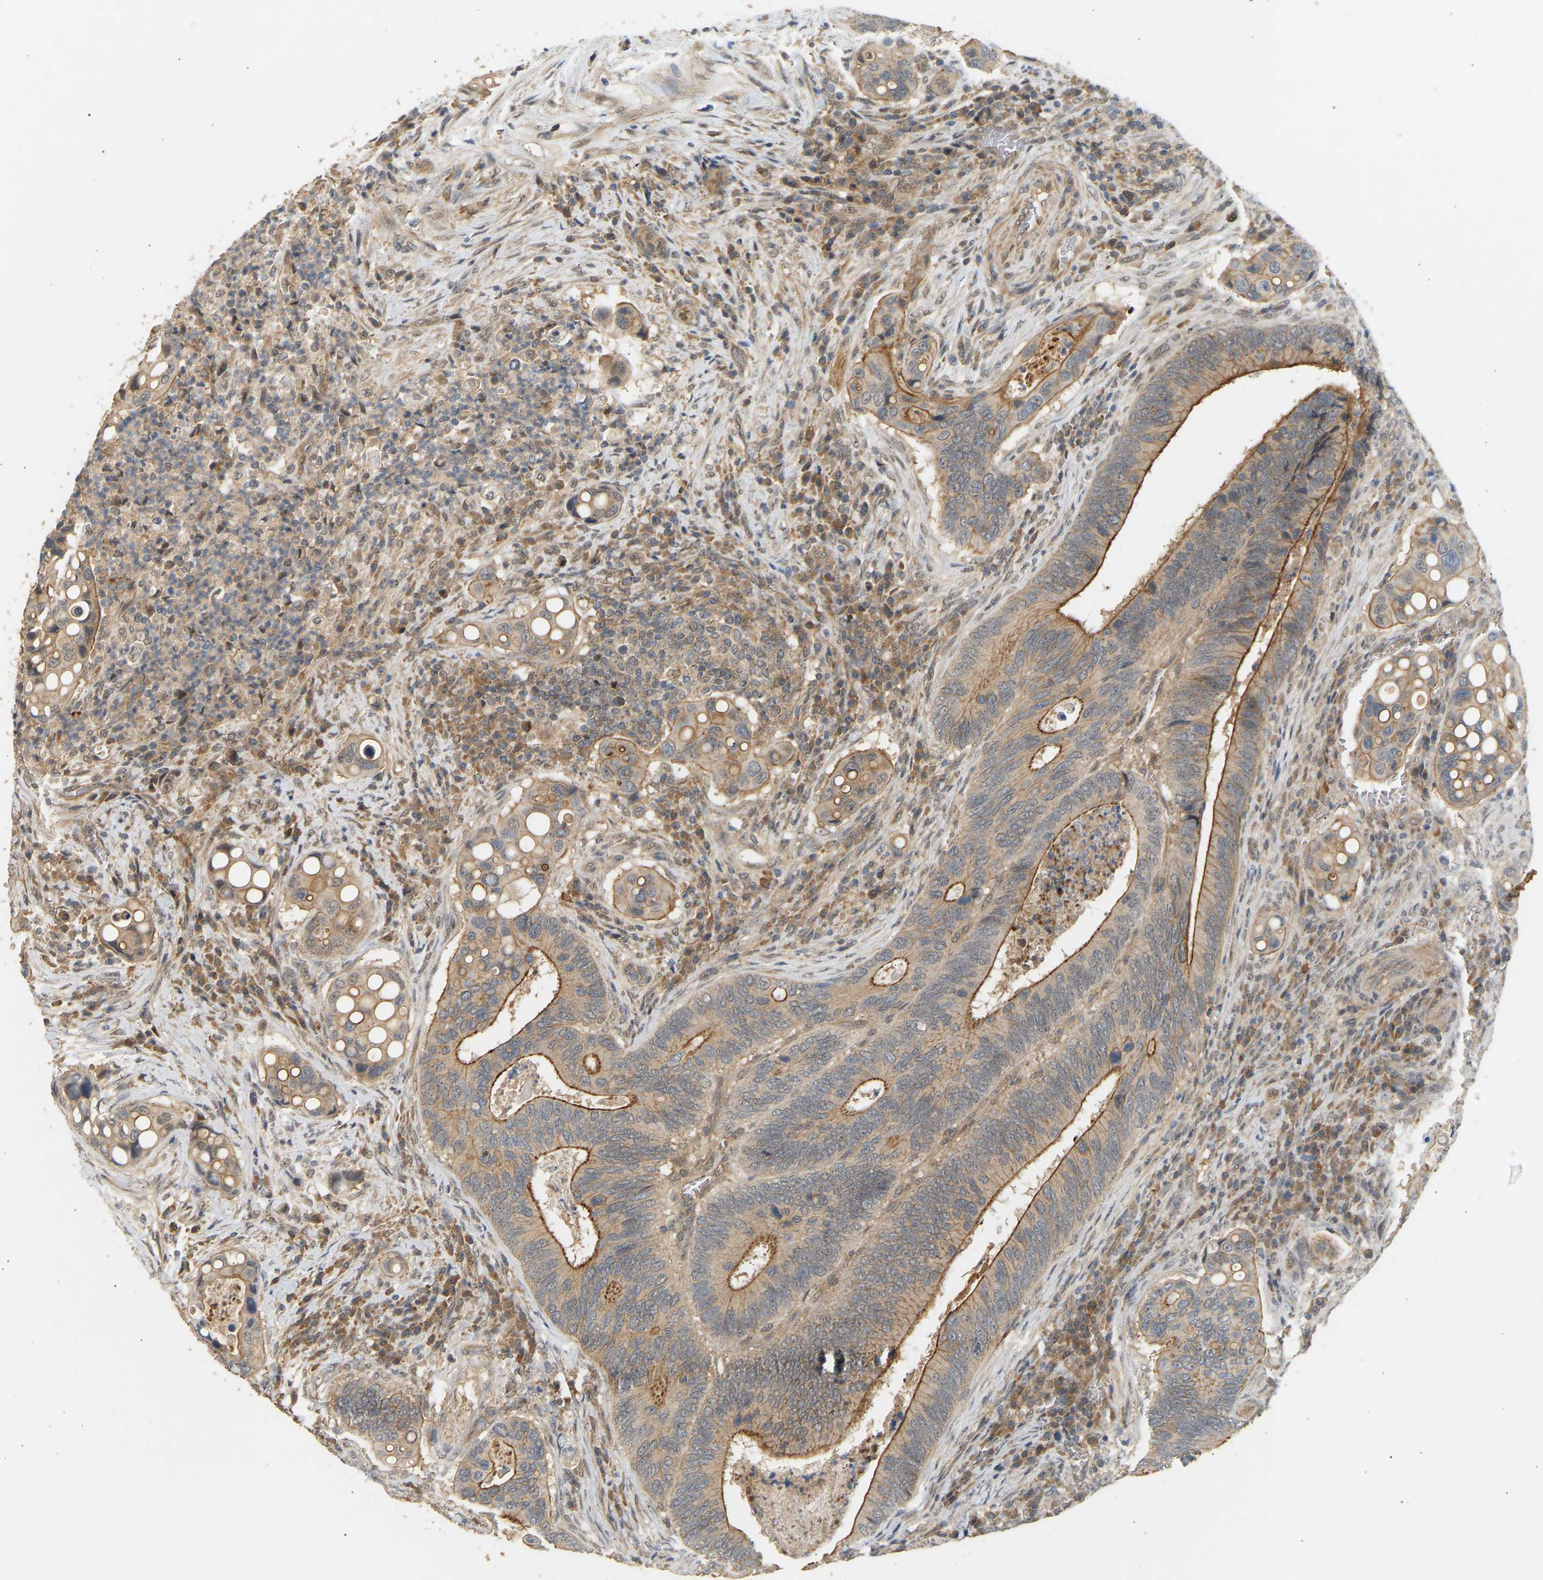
{"staining": {"intensity": "moderate", "quantity": ">75%", "location": "cytoplasmic/membranous"}, "tissue": "colorectal cancer", "cell_type": "Tumor cells", "image_type": "cancer", "snomed": [{"axis": "morphology", "description": "Inflammation, NOS"}, {"axis": "morphology", "description": "Adenocarcinoma, NOS"}, {"axis": "topography", "description": "Colon"}], "caption": "Immunohistochemistry histopathology image of neoplastic tissue: colorectal cancer (adenocarcinoma) stained using immunohistochemistry exhibits medium levels of moderate protein expression localized specifically in the cytoplasmic/membranous of tumor cells, appearing as a cytoplasmic/membranous brown color.", "gene": "RGL1", "patient": {"sex": "male", "age": 72}}